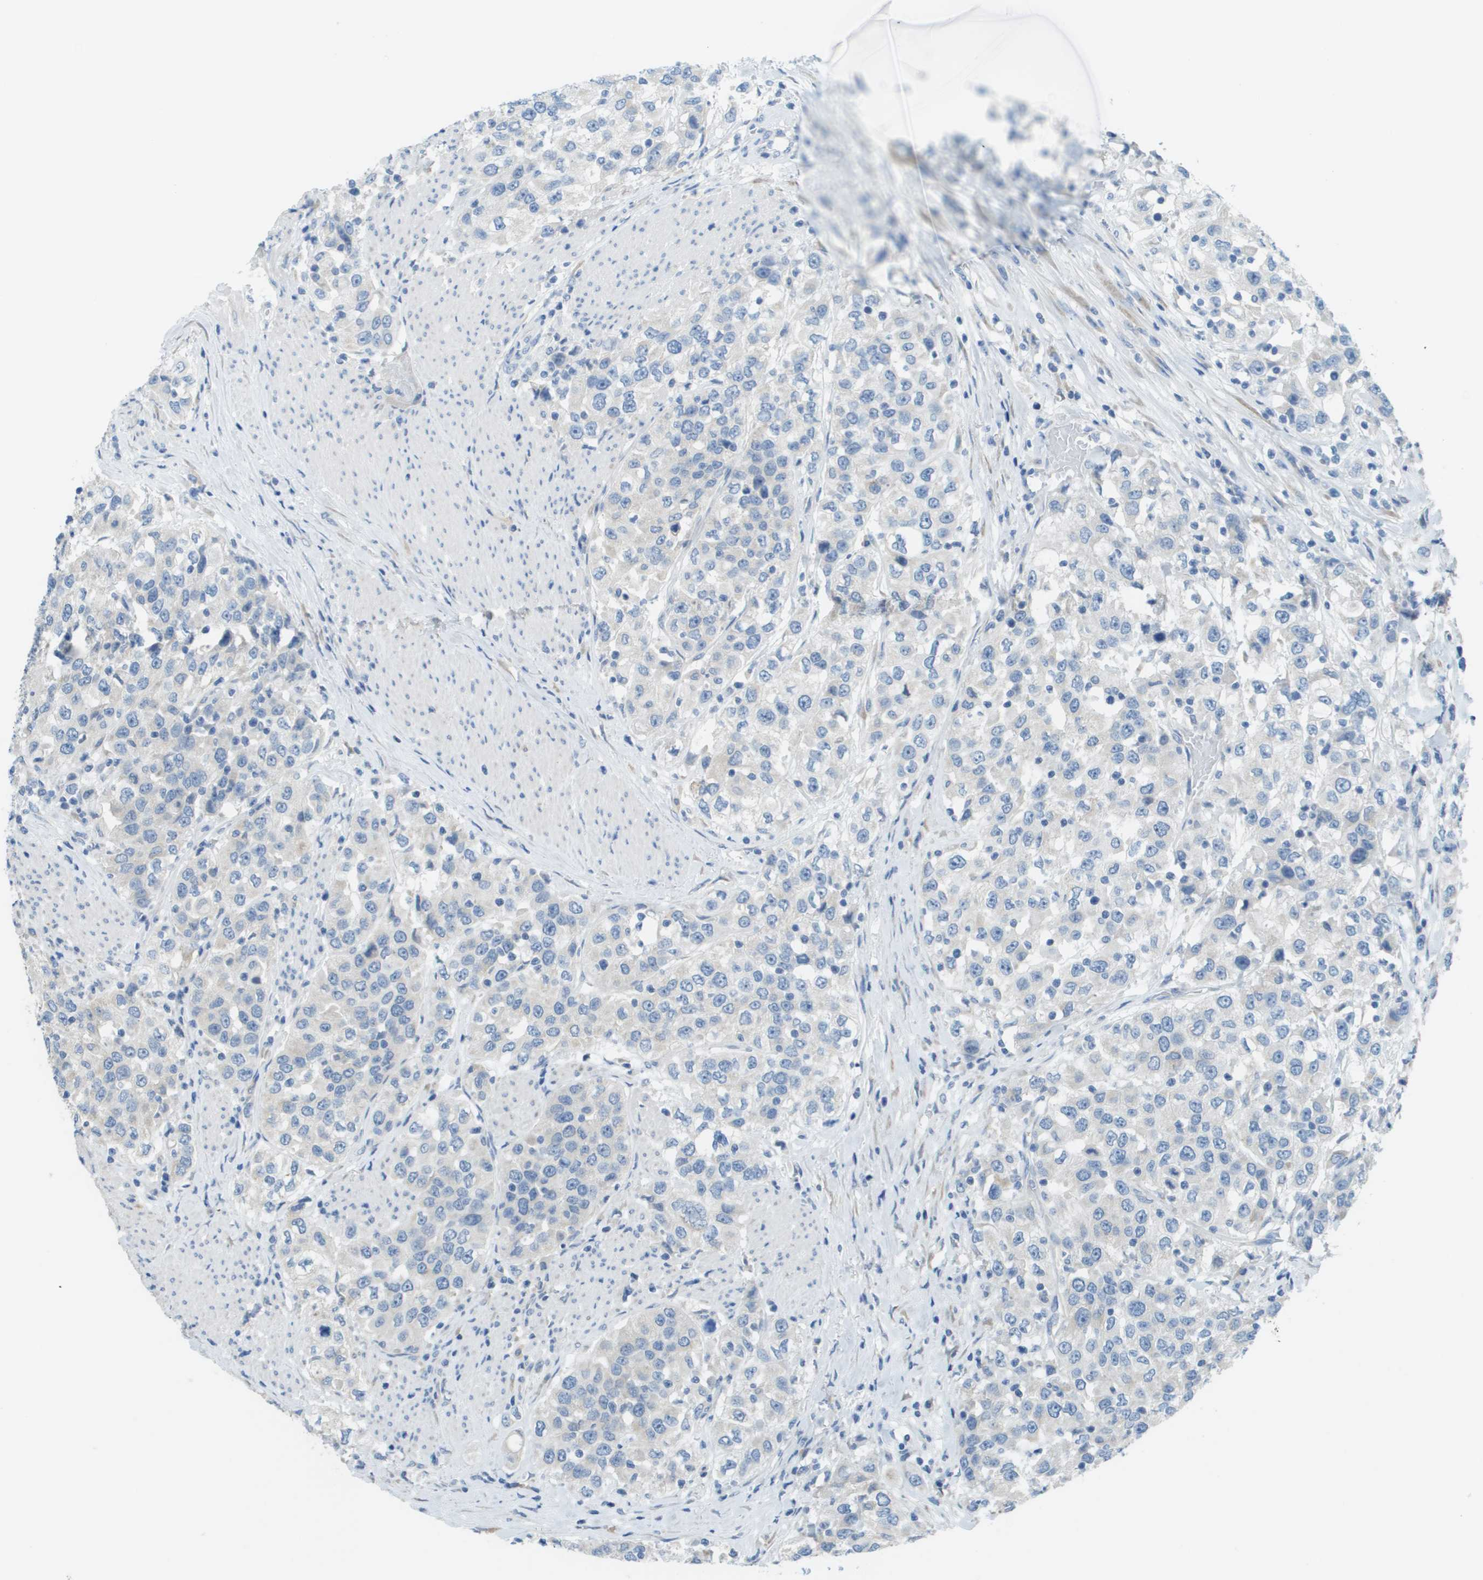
{"staining": {"intensity": "negative", "quantity": "none", "location": "none"}, "tissue": "urothelial cancer", "cell_type": "Tumor cells", "image_type": "cancer", "snomed": [{"axis": "morphology", "description": "Urothelial carcinoma, High grade"}, {"axis": "topography", "description": "Urinary bladder"}], "caption": "Immunohistochemical staining of urothelial cancer demonstrates no significant expression in tumor cells. (Brightfield microscopy of DAB (3,3'-diaminobenzidine) immunohistochemistry (IHC) at high magnification).", "gene": "PTGDR2", "patient": {"sex": "female", "age": 80}}